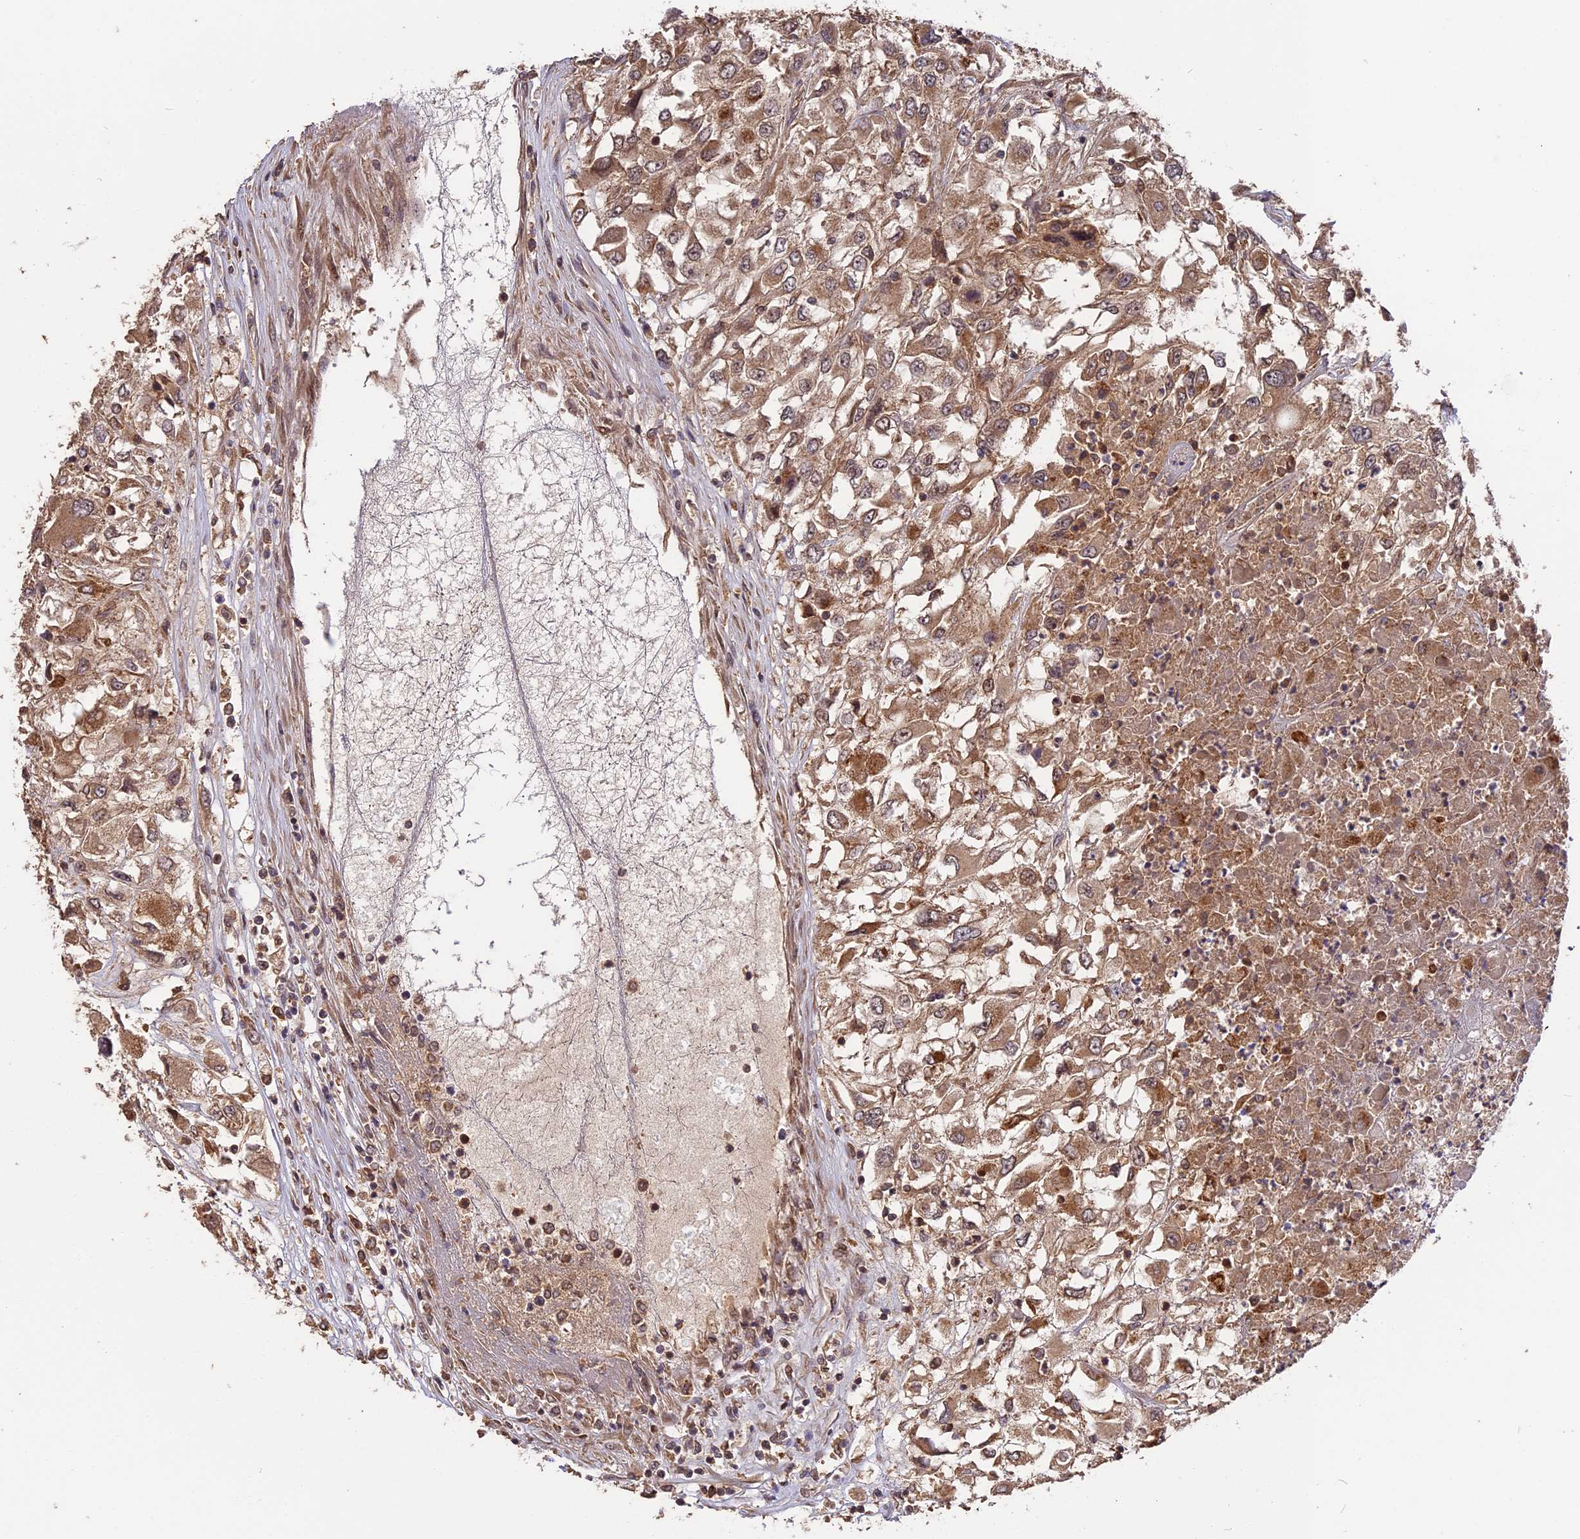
{"staining": {"intensity": "moderate", "quantity": ">75%", "location": "cytoplasmic/membranous"}, "tissue": "renal cancer", "cell_type": "Tumor cells", "image_type": "cancer", "snomed": [{"axis": "morphology", "description": "Adenocarcinoma, NOS"}, {"axis": "topography", "description": "Kidney"}], "caption": "Immunohistochemistry staining of renal cancer, which exhibits medium levels of moderate cytoplasmic/membranous staining in about >75% of tumor cells indicating moderate cytoplasmic/membranous protein expression. The staining was performed using DAB (brown) for protein detection and nuclei were counterstained in hematoxylin (blue).", "gene": "ESCO1", "patient": {"sex": "female", "age": 52}}